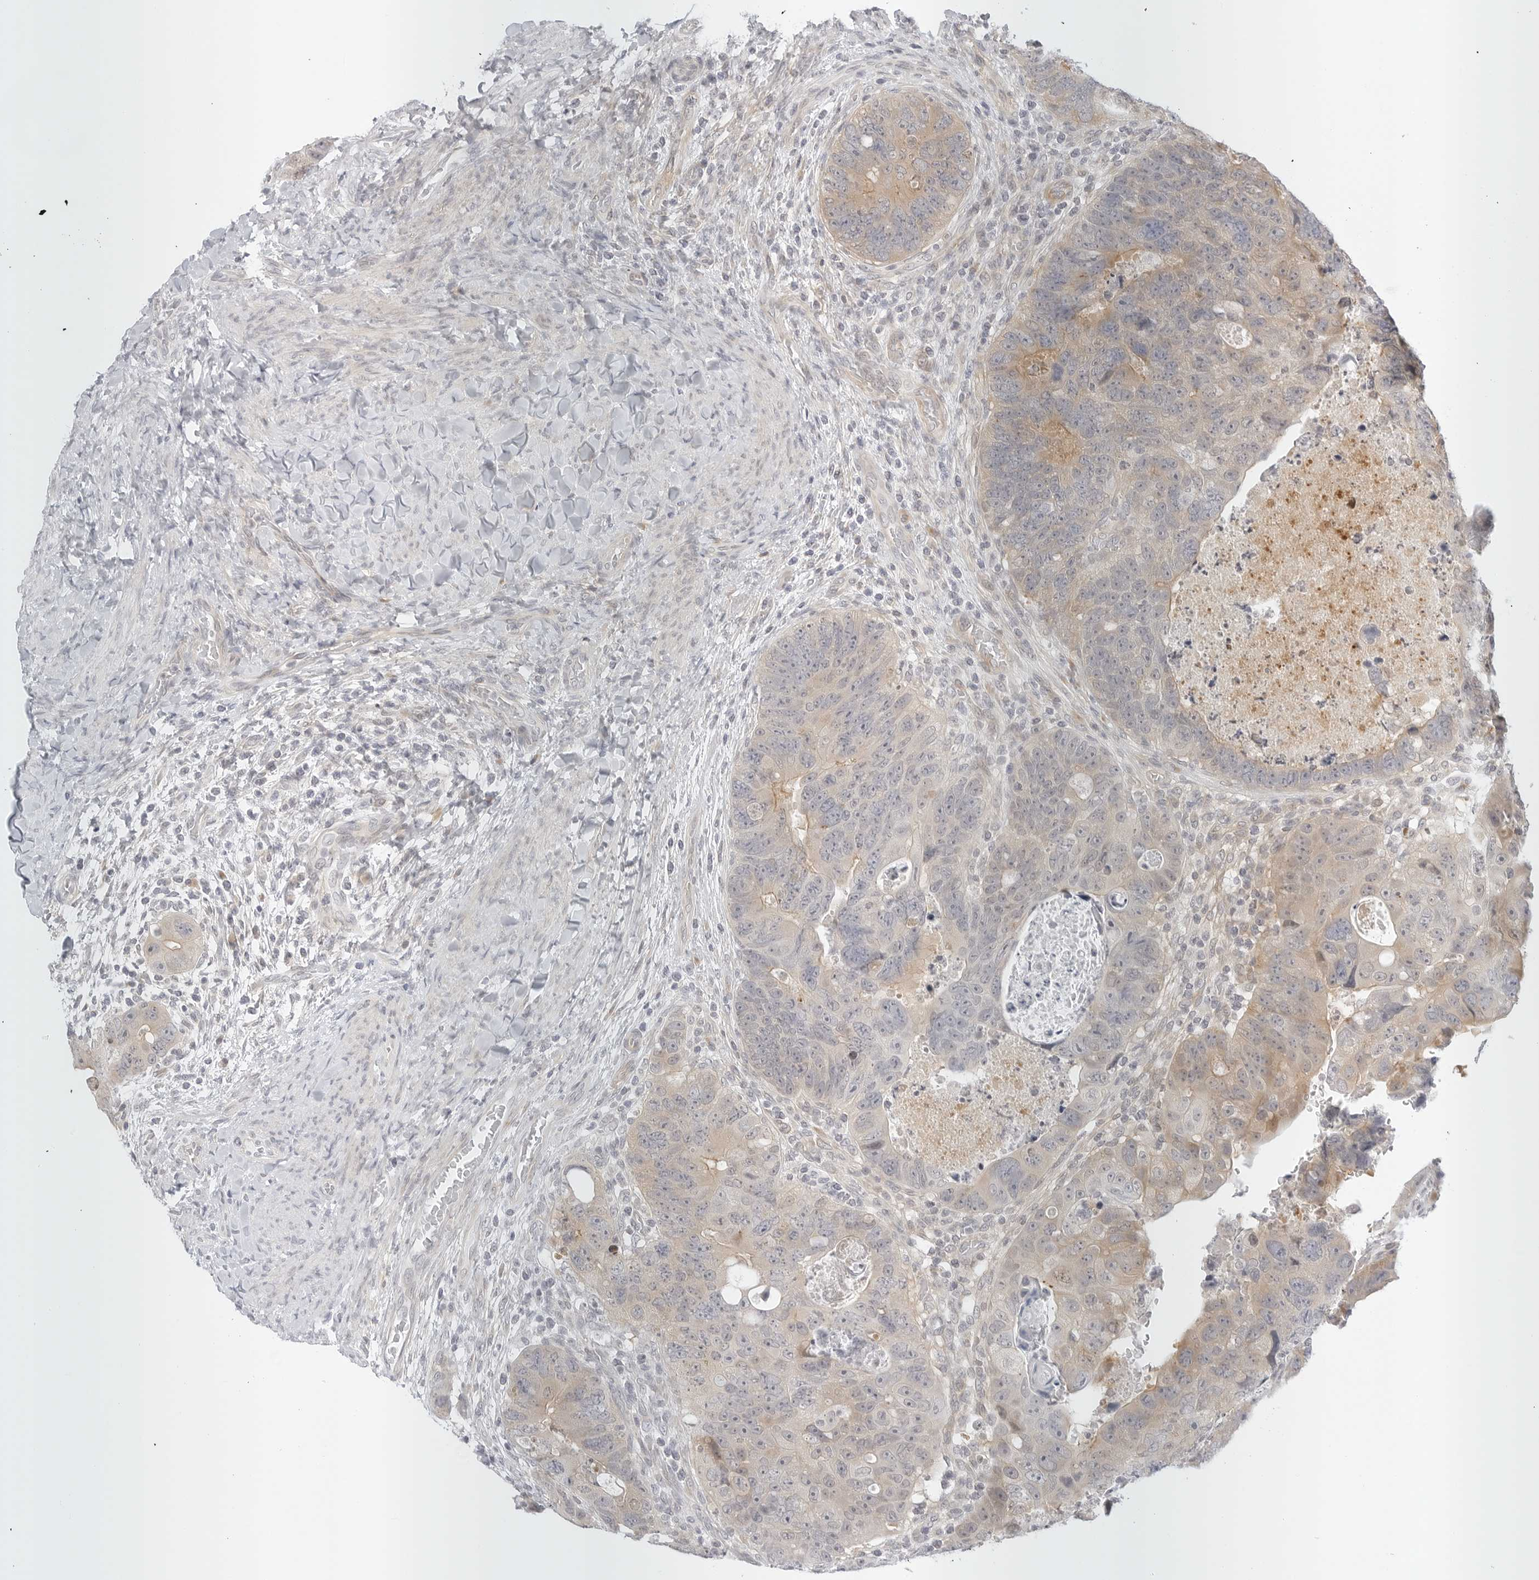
{"staining": {"intensity": "weak", "quantity": ">75%", "location": "cytoplasmic/membranous"}, "tissue": "colorectal cancer", "cell_type": "Tumor cells", "image_type": "cancer", "snomed": [{"axis": "morphology", "description": "Adenocarcinoma, NOS"}, {"axis": "topography", "description": "Rectum"}], "caption": "The histopathology image demonstrates staining of colorectal cancer (adenocarcinoma), revealing weak cytoplasmic/membranous protein expression (brown color) within tumor cells.", "gene": "TCP1", "patient": {"sex": "male", "age": 59}}